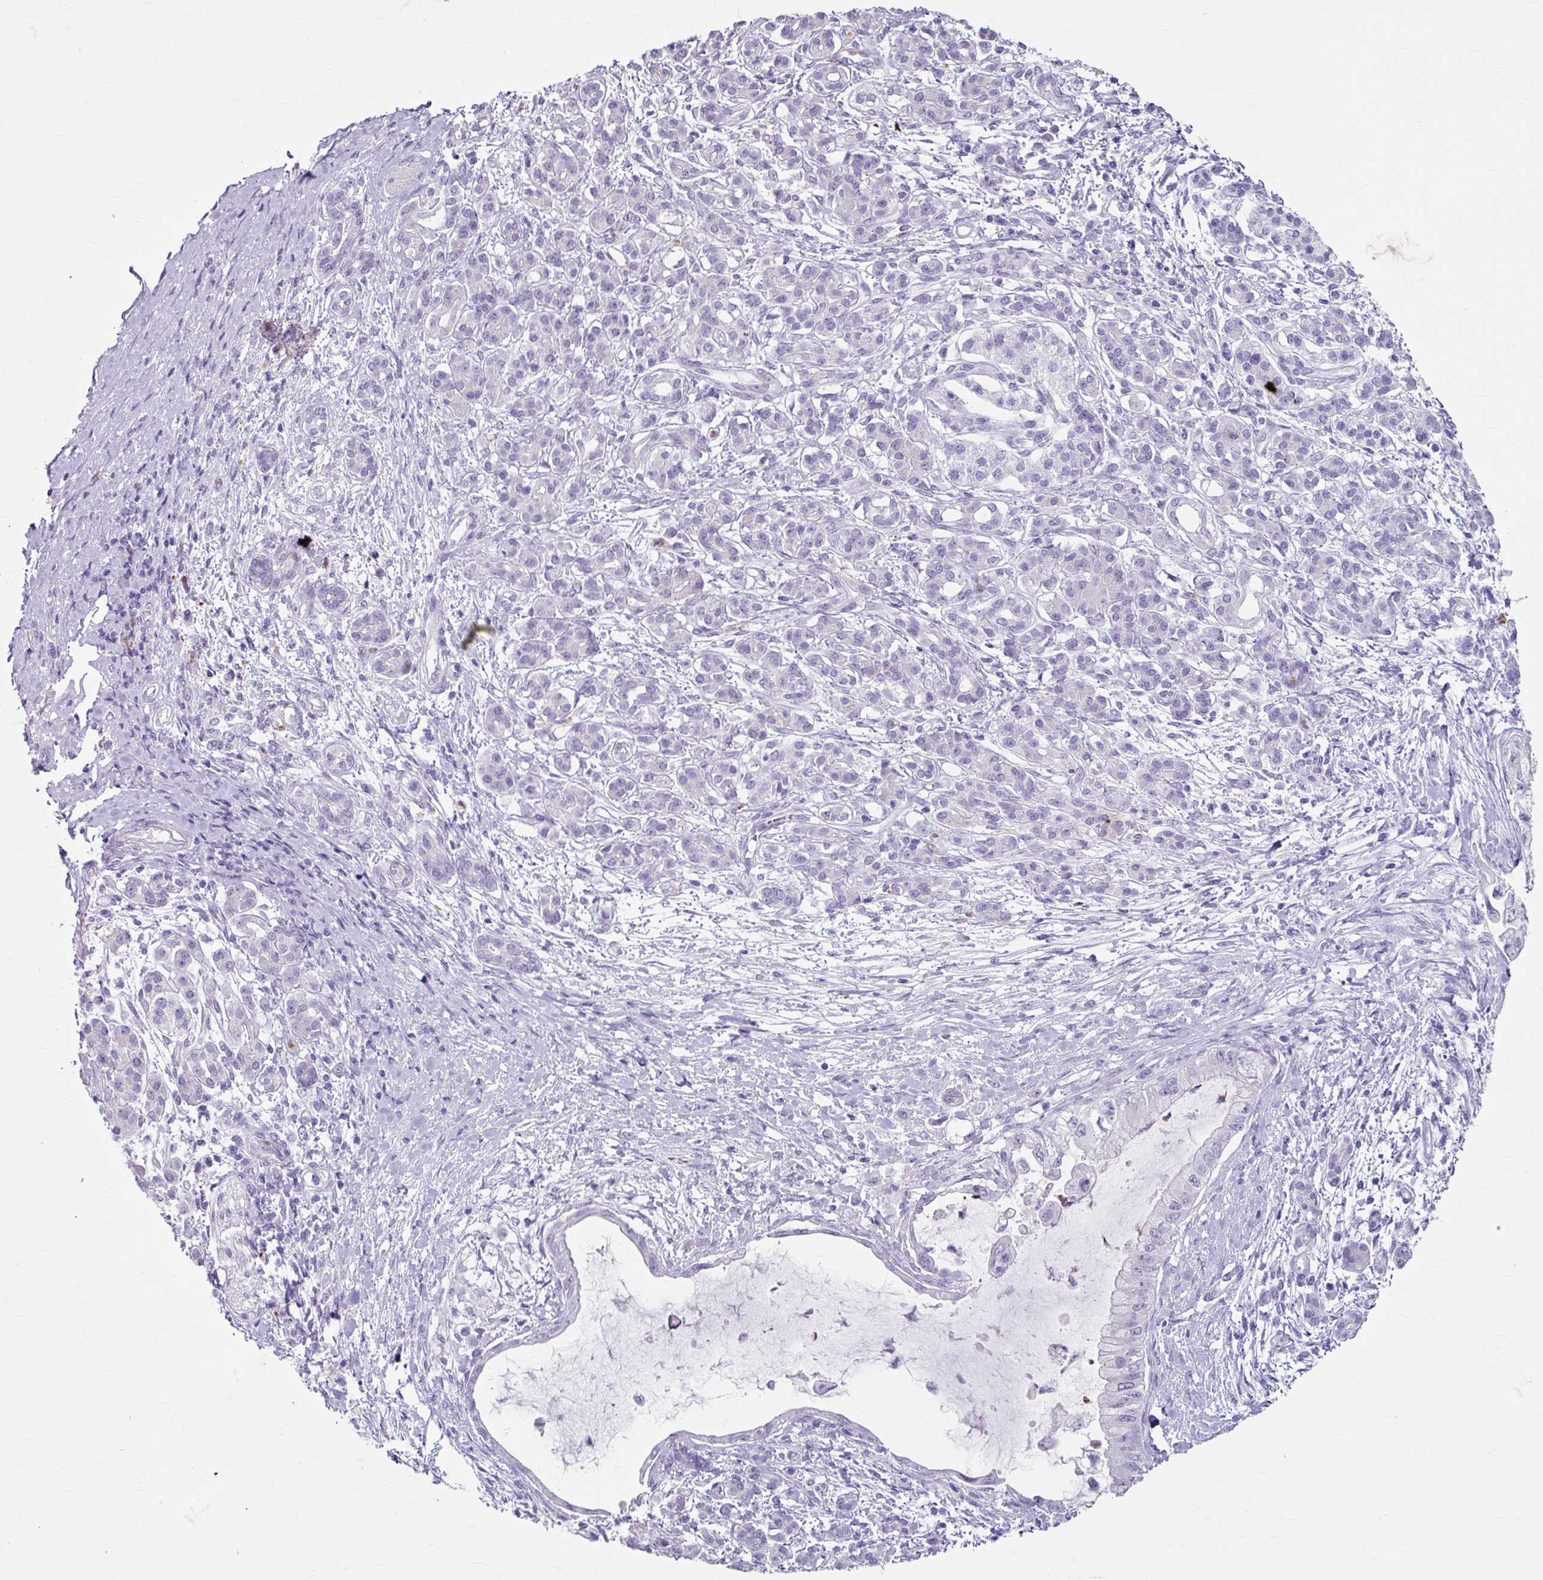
{"staining": {"intensity": "negative", "quantity": "none", "location": "none"}, "tissue": "pancreatic cancer", "cell_type": "Tumor cells", "image_type": "cancer", "snomed": [{"axis": "morphology", "description": "Adenocarcinoma, NOS"}, {"axis": "topography", "description": "Pancreas"}], "caption": "A high-resolution histopathology image shows immunohistochemistry staining of pancreatic adenocarcinoma, which reveals no significant staining in tumor cells.", "gene": "ANKRD1", "patient": {"sex": "male", "age": 48}}